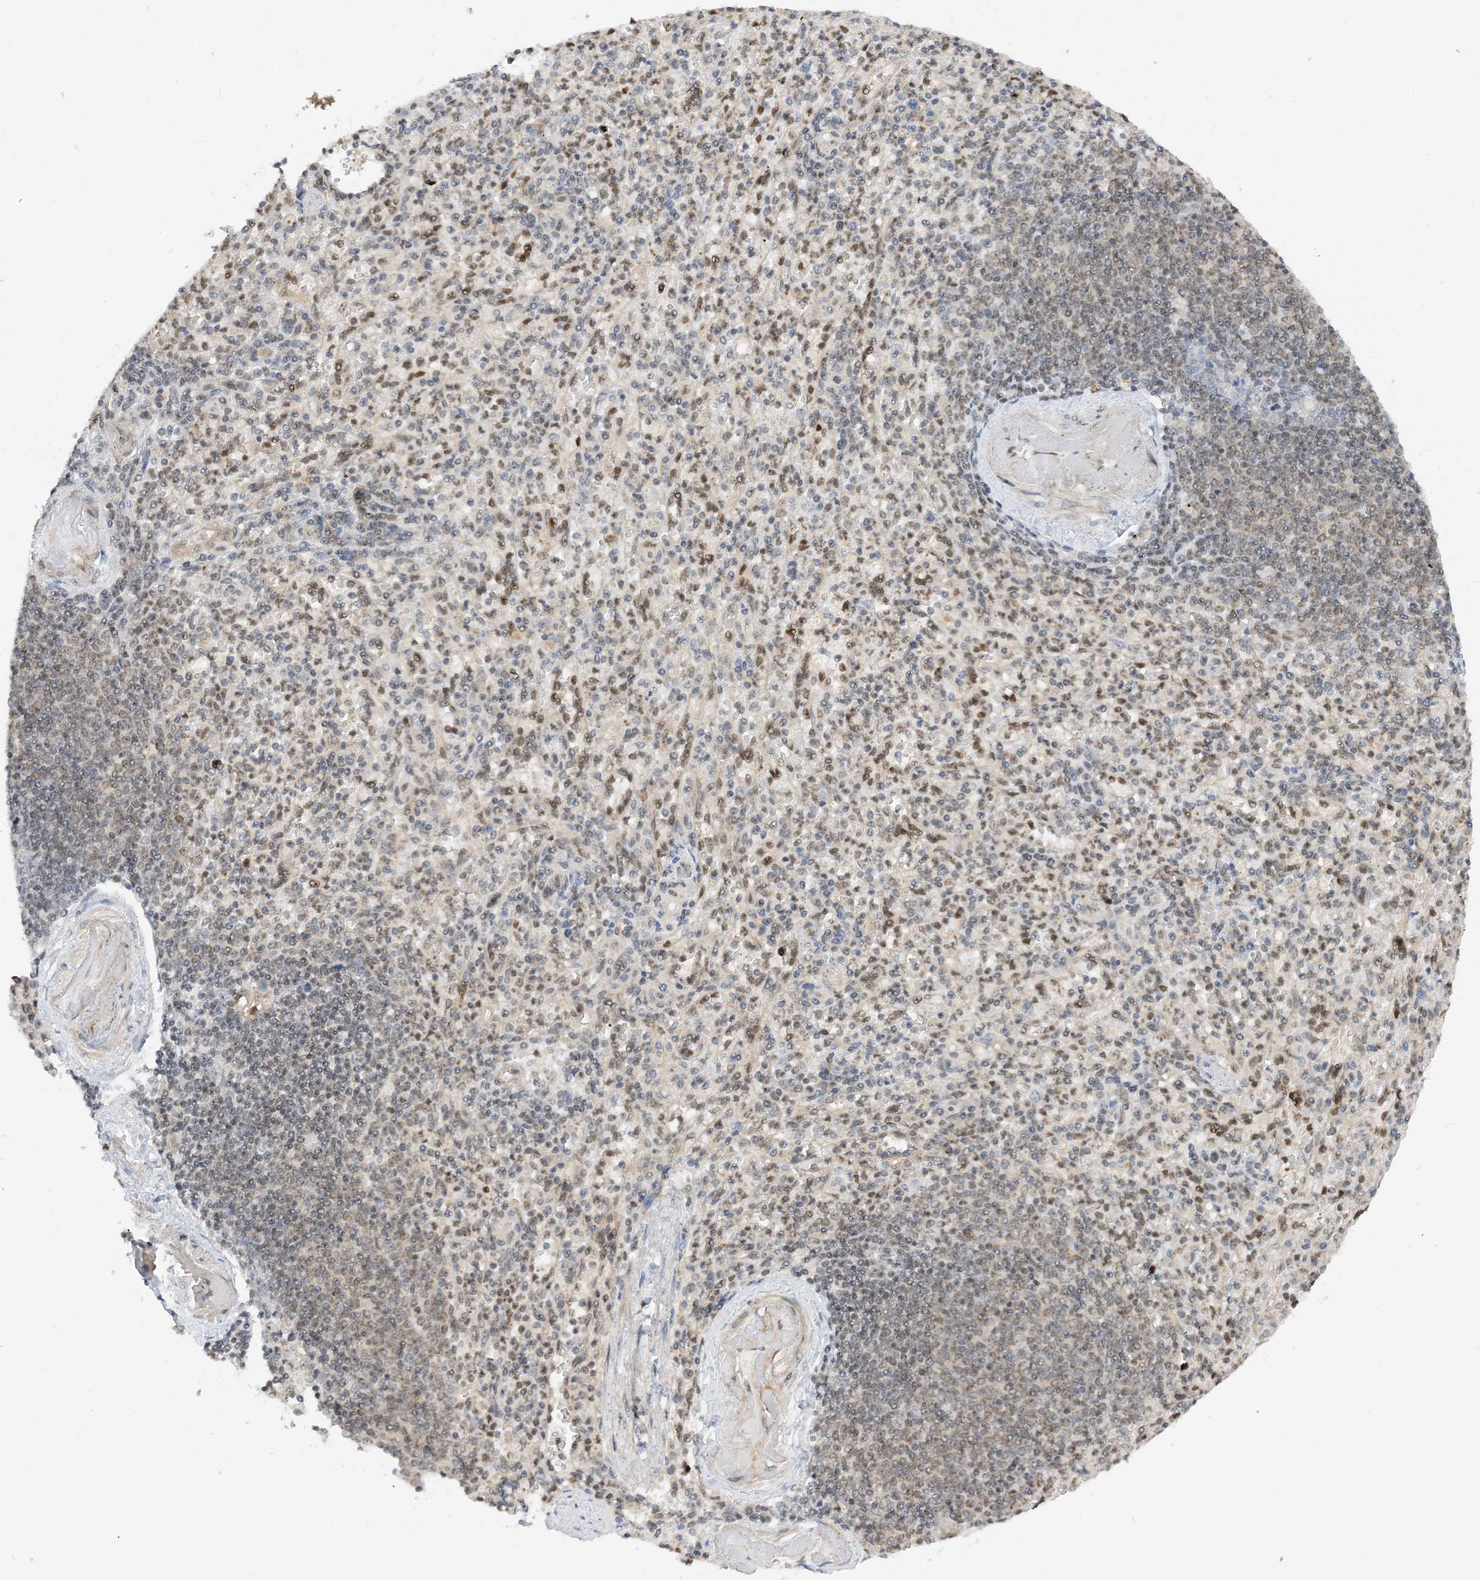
{"staining": {"intensity": "moderate", "quantity": "<25%", "location": "nuclear"}, "tissue": "spleen", "cell_type": "Cells in red pulp", "image_type": "normal", "snomed": [{"axis": "morphology", "description": "Normal tissue, NOS"}, {"axis": "topography", "description": "Spleen"}], "caption": "Moderate nuclear positivity is appreciated in about <25% of cells in red pulp in unremarkable spleen. The protein of interest is stained brown, and the nuclei are stained in blue (DAB (3,3'-diaminobenzidine) IHC with brightfield microscopy, high magnification).", "gene": "ZNF740", "patient": {"sex": "female", "age": 74}}